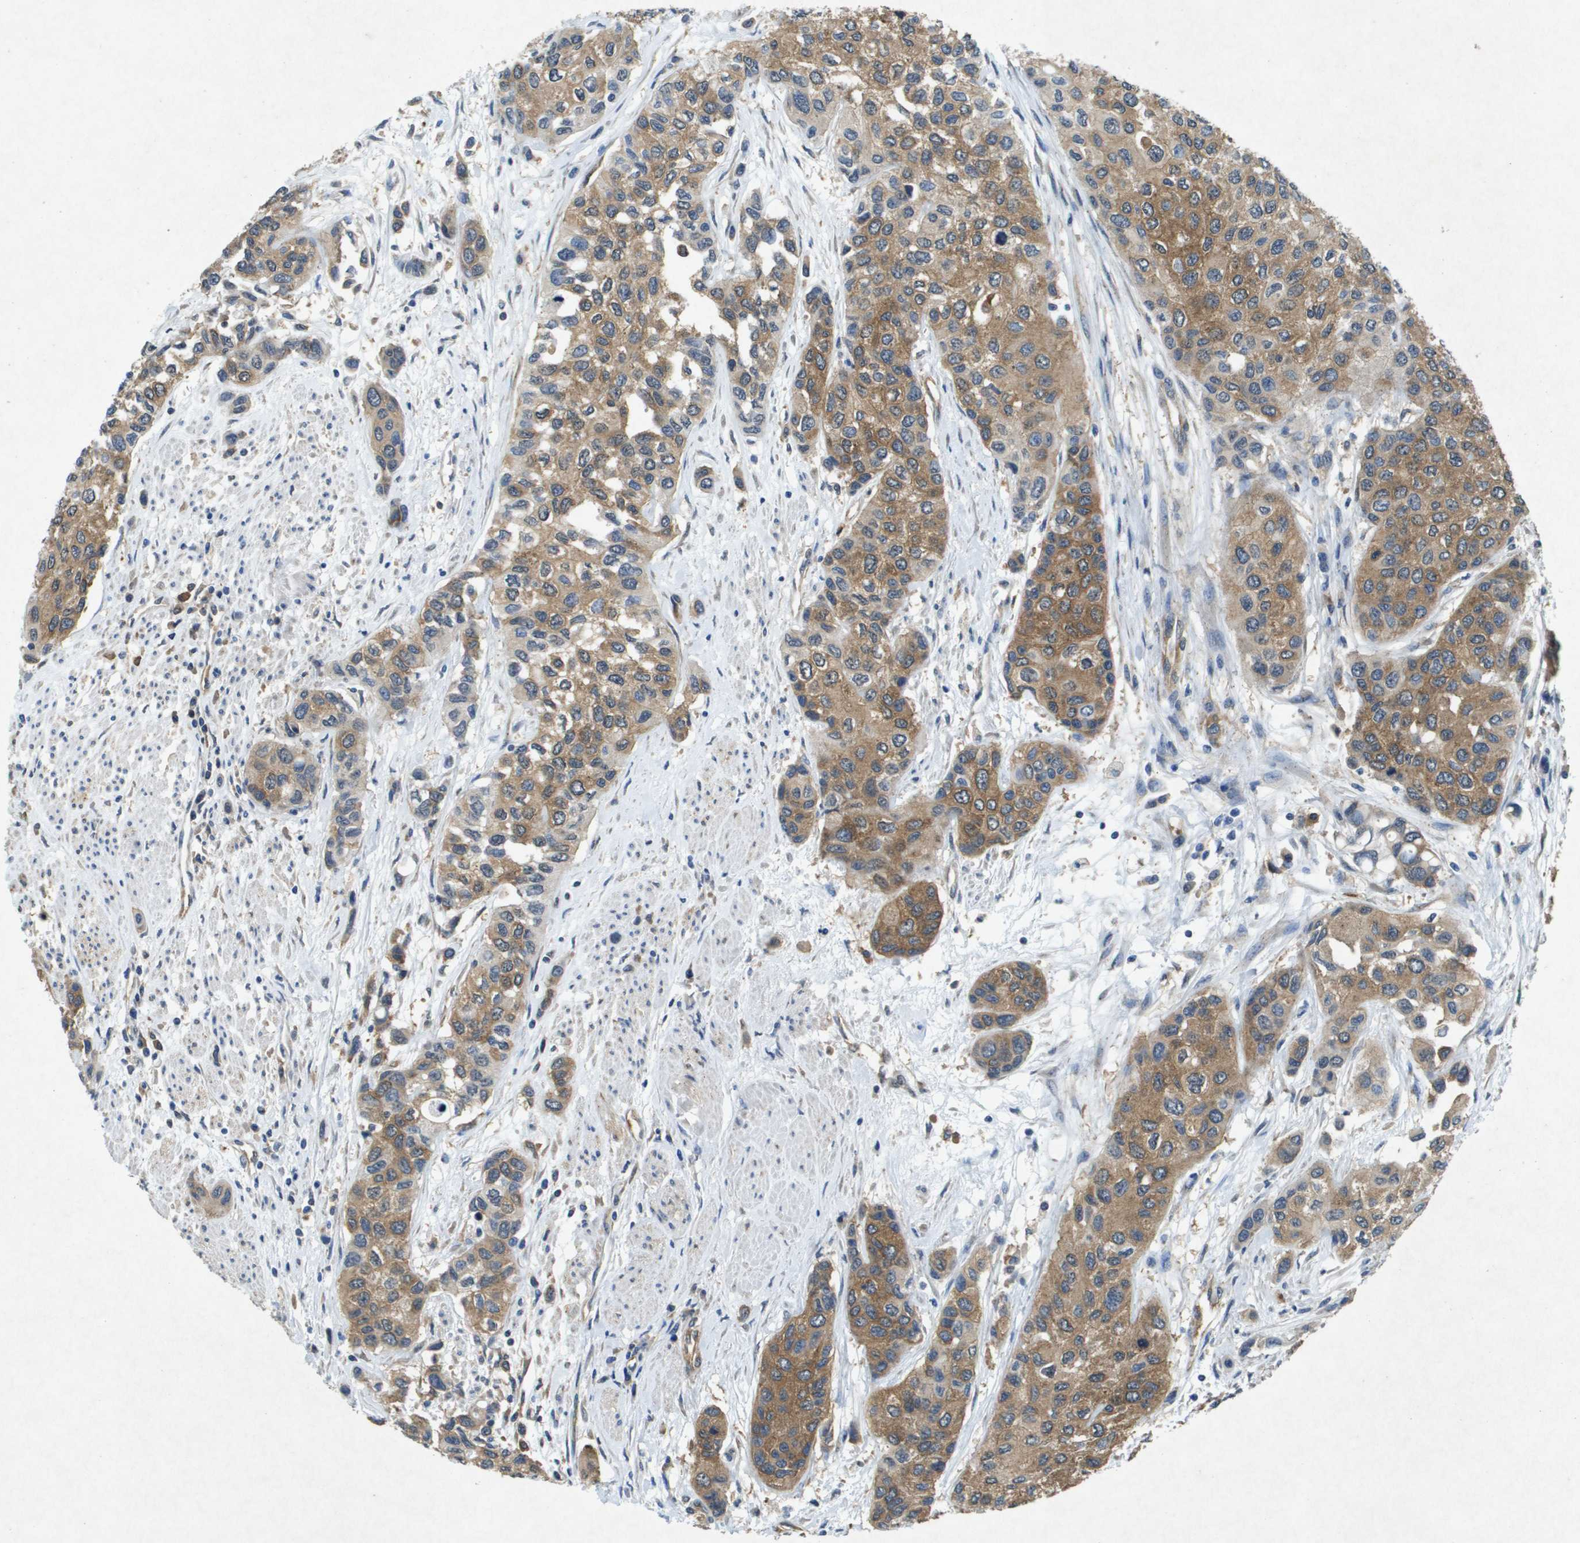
{"staining": {"intensity": "moderate", "quantity": ">75%", "location": "cytoplasmic/membranous"}, "tissue": "urothelial cancer", "cell_type": "Tumor cells", "image_type": "cancer", "snomed": [{"axis": "morphology", "description": "Urothelial carcinoma, High grade"}, {"axis": "topography", "description": "Urinary bladder"}], "caption": "This histopathology image exhibits immunohistochemistry (IHC) staining of human high-grade urothelial carcinoma, with medium moderate cytoplasmic/membranous staining in about >75% of tumor cells.", "gene": "PTPRT", "patient": {"sex": "female", "age": 56}}